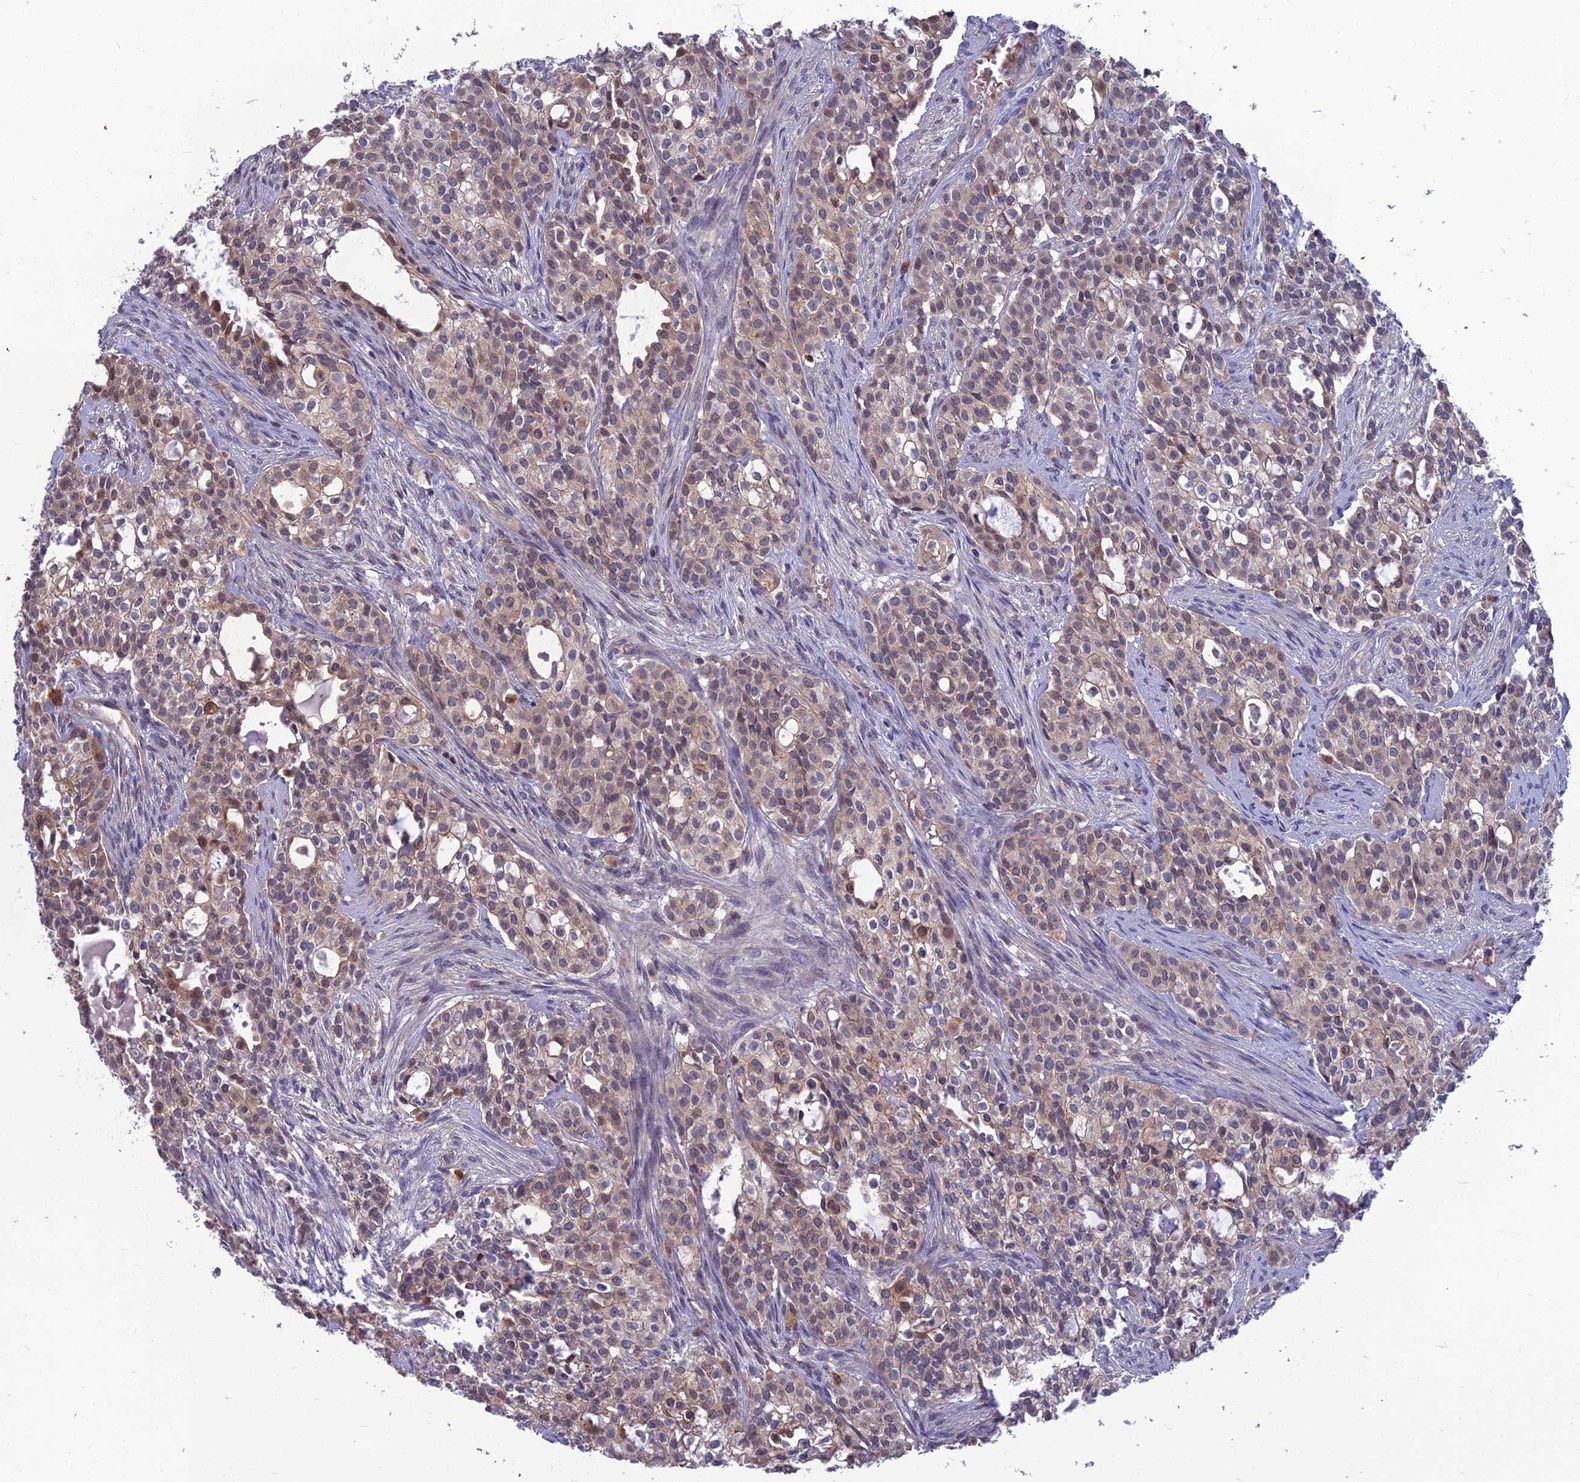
{"staining": {"intensity": "weak", "quantity": "25%-75%", "location": "cytoplasmic/membranous,nuclear"}, "tissue": "head and neck cancer", "cell_type": "Tumor cells", "image_type": "cancer", "snomed": [{"axis": "morphology", "description": "Adenocarcinoma, NOS"}, {"axis": "topography", "description": "Head-Neck"}], "caption": "An immunohistochemistry photomicrograph of tumor tissue is shown. Protein staining in brown shows weak cytoplasmic/membranous and nuclear positivity in adenocarcinoma (head and neck) within tumor cells.", "gene": "OPA3", "patient": {"sex": "male", "age": 81}}